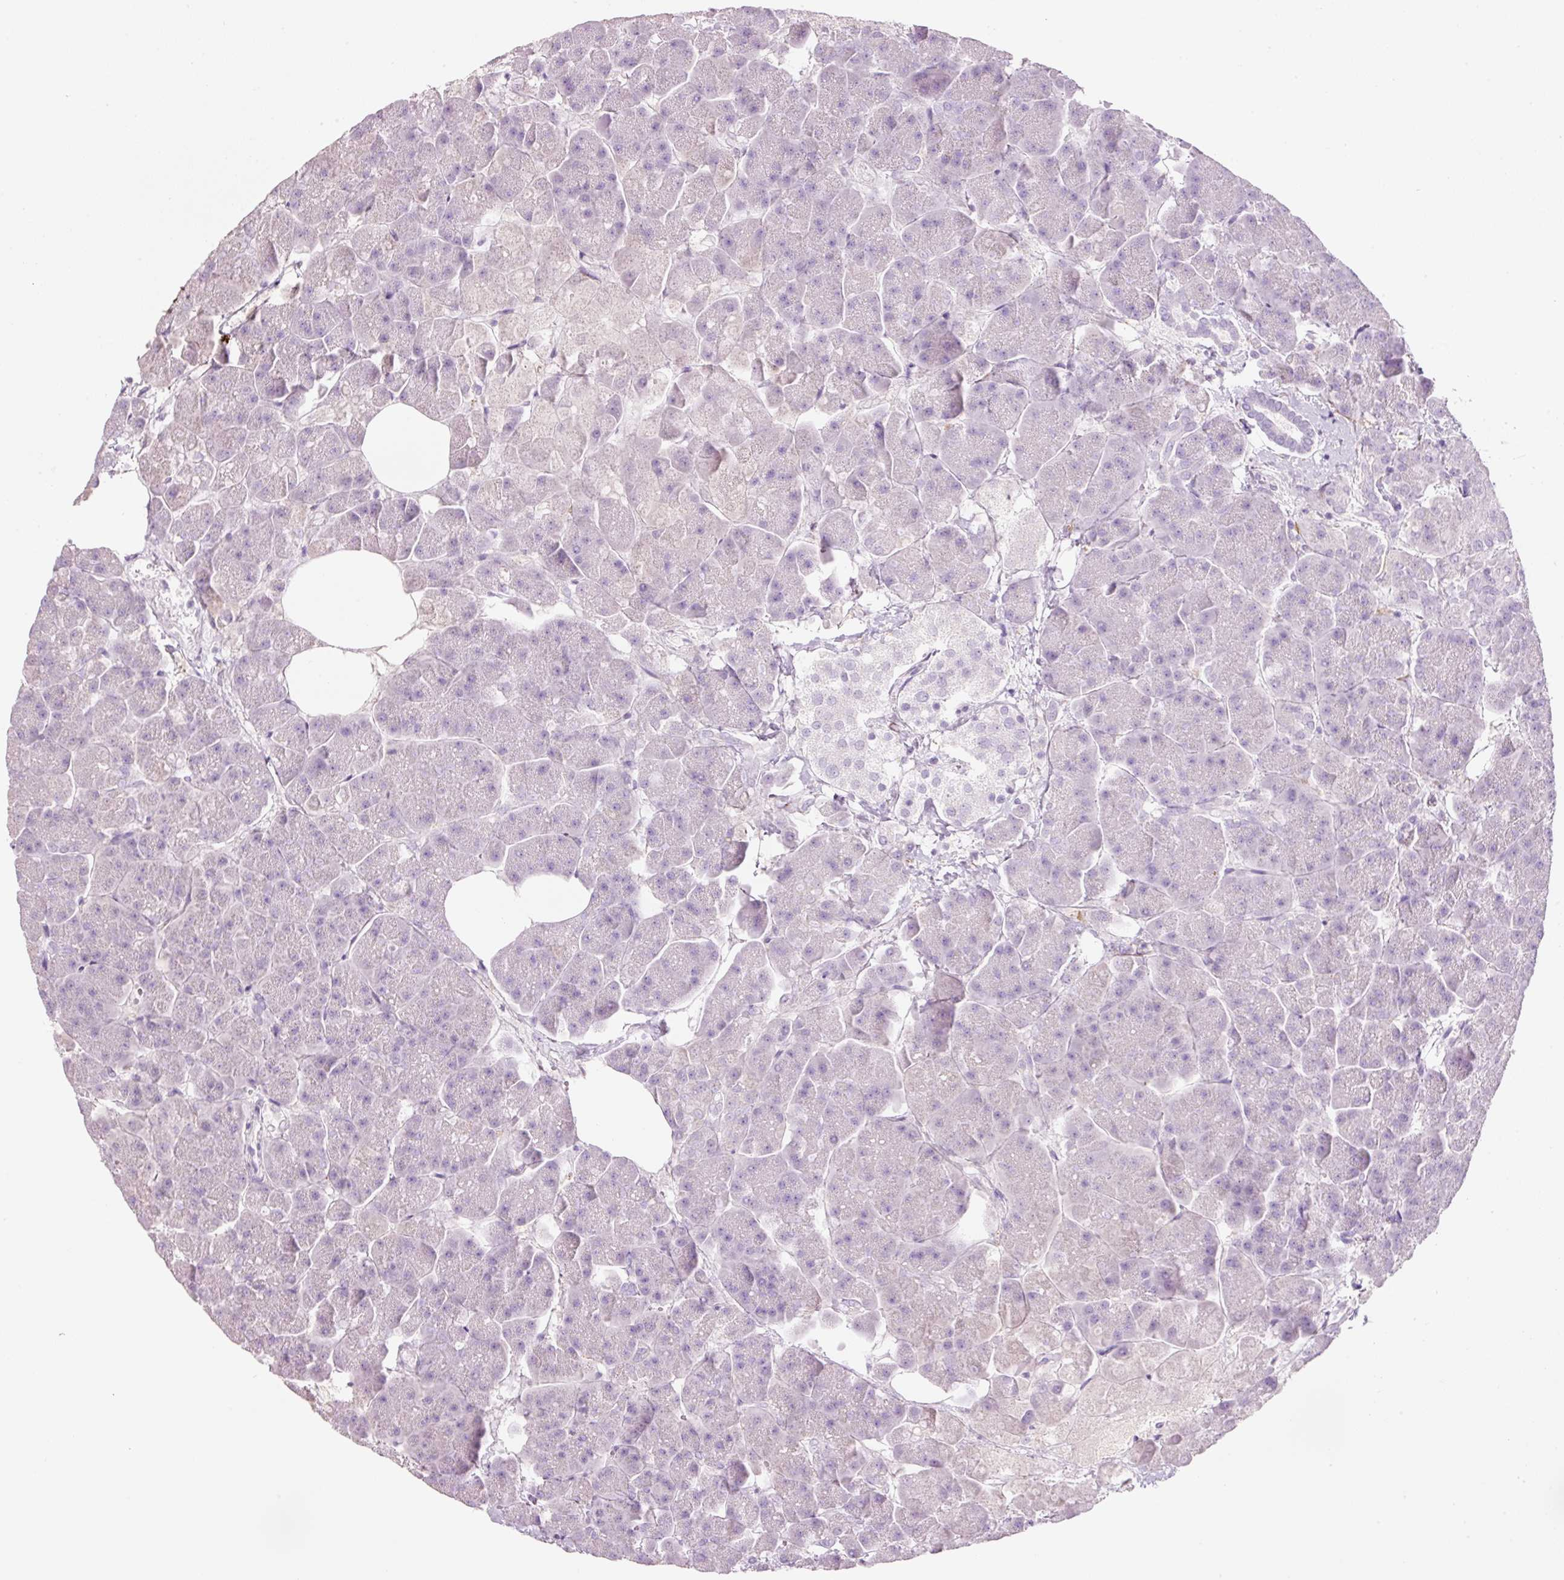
{"staining": {"intensity": "negative", "quantity": "none", "location": "none"}, "tissue": "pancreas", "cell_type": "Exocrine glandular cells", "image_type": "normal", "snomed": [{"axis": "morphology", "description": "Normal tissue, NOS"}, {"axis": "topography", "description": "Pancreas"}, {"axis": "topography", "description": "Peripheral nerve tissue"}], "caption": "This is an IHC histopathology image of normal pancreas. There is no positivity in exocrine glandular cells.", "gene": "MFAP4", "patient": {"sex": "male", "age": 54}}